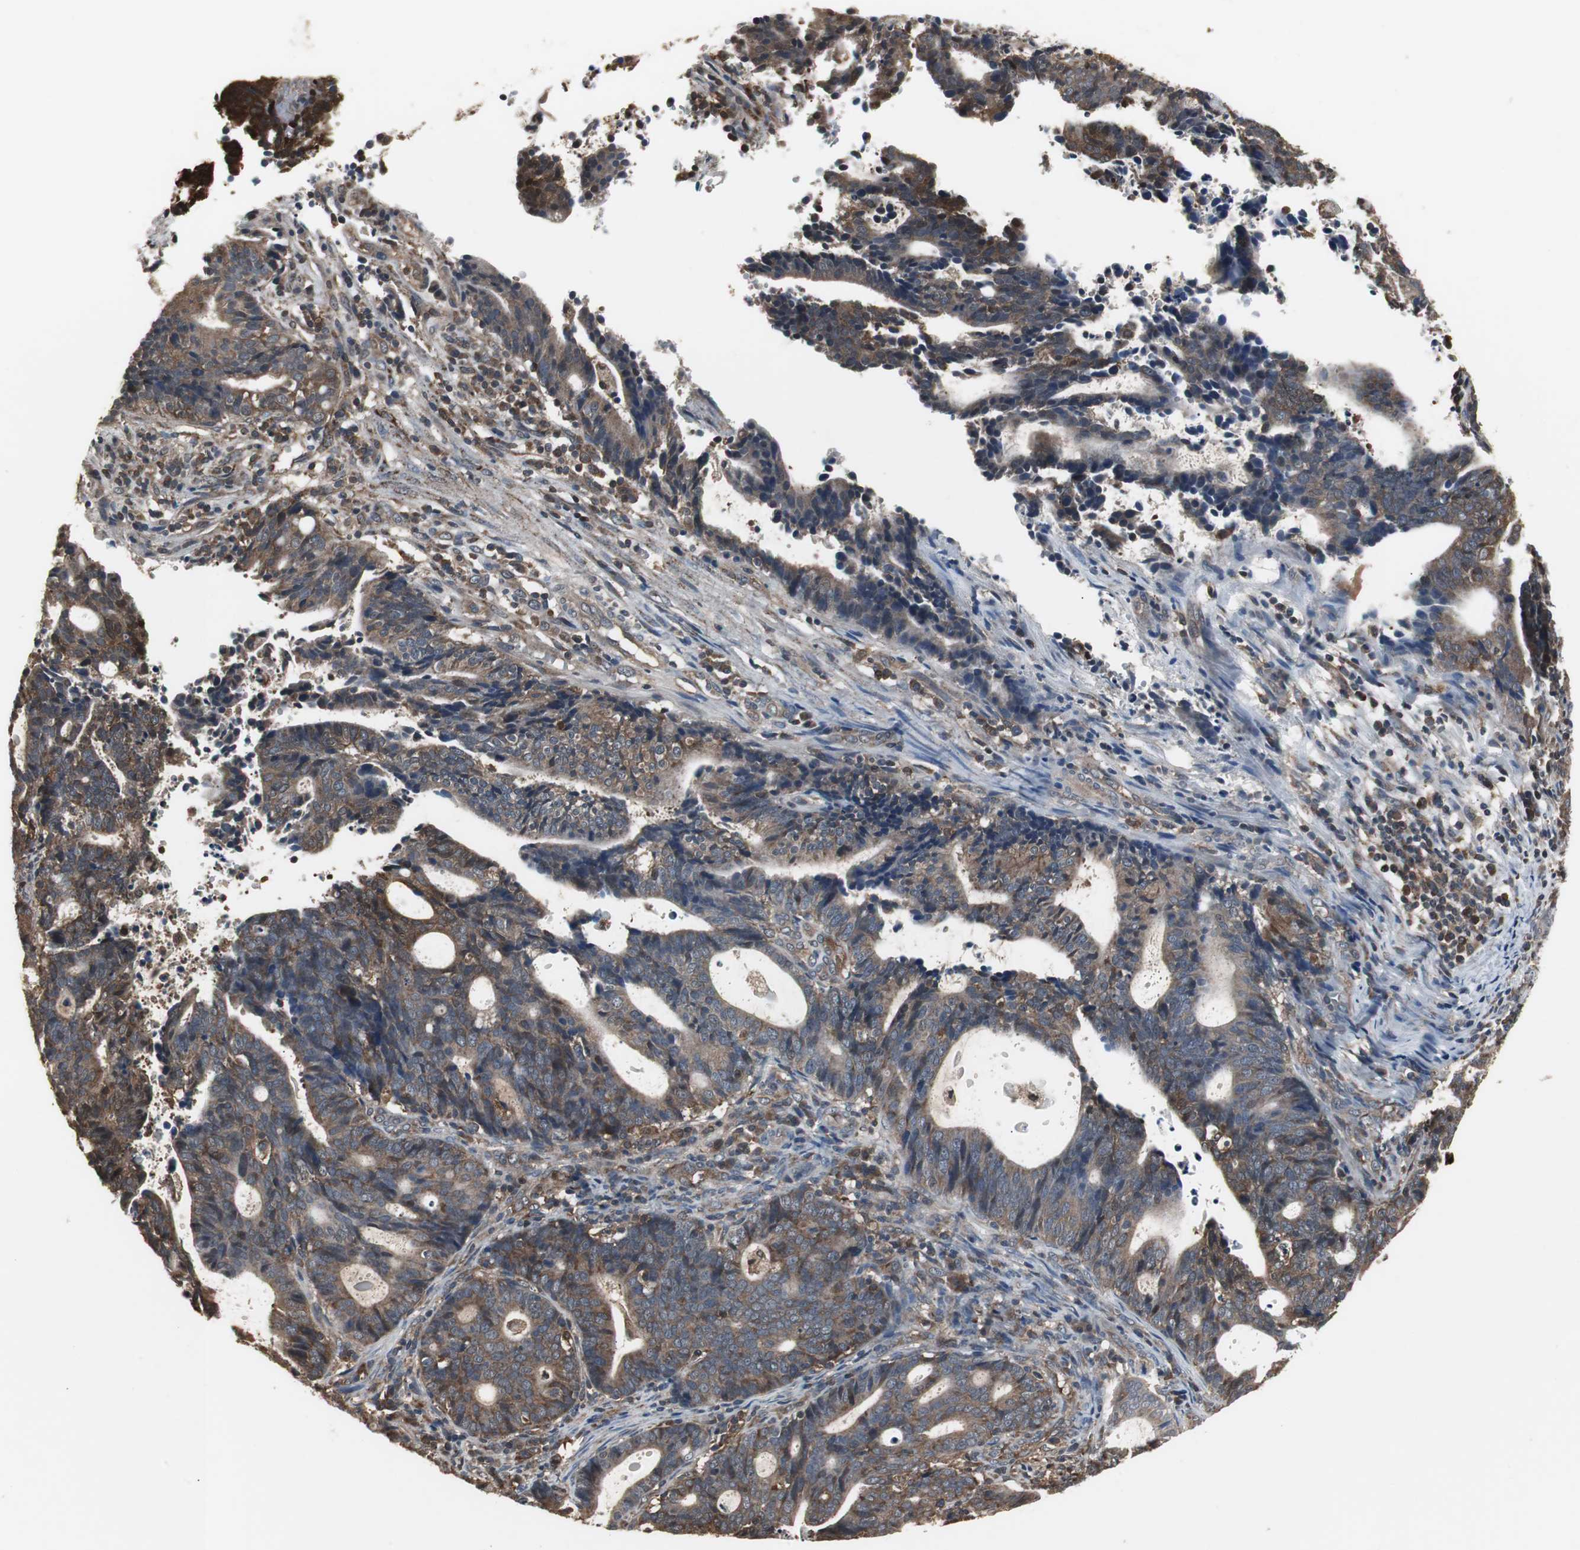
{"staining": {"intensity": "strong", "quantity": "25%-75%", "location": "cytoplasmic/membranous"}, "tissue": "endometrial cancer", "cell_type": "Tumor cells", "image_type": "cancer", "snomed": [{"axis": "morphology", "description": "Adenocarcinoma, NOS"}, {"axis": "topography", "description": "Uterus"}], "caption": "Protein analysis of endometrial cancer (adenocarcinoma) tissue shows strong cytoplasmic/membranous staining in about 25%-75% of tumor cells. Nuclei are stained in blue.", "gene": "ZSCAN22", "patient": {"sex": "female", "age": 83}}